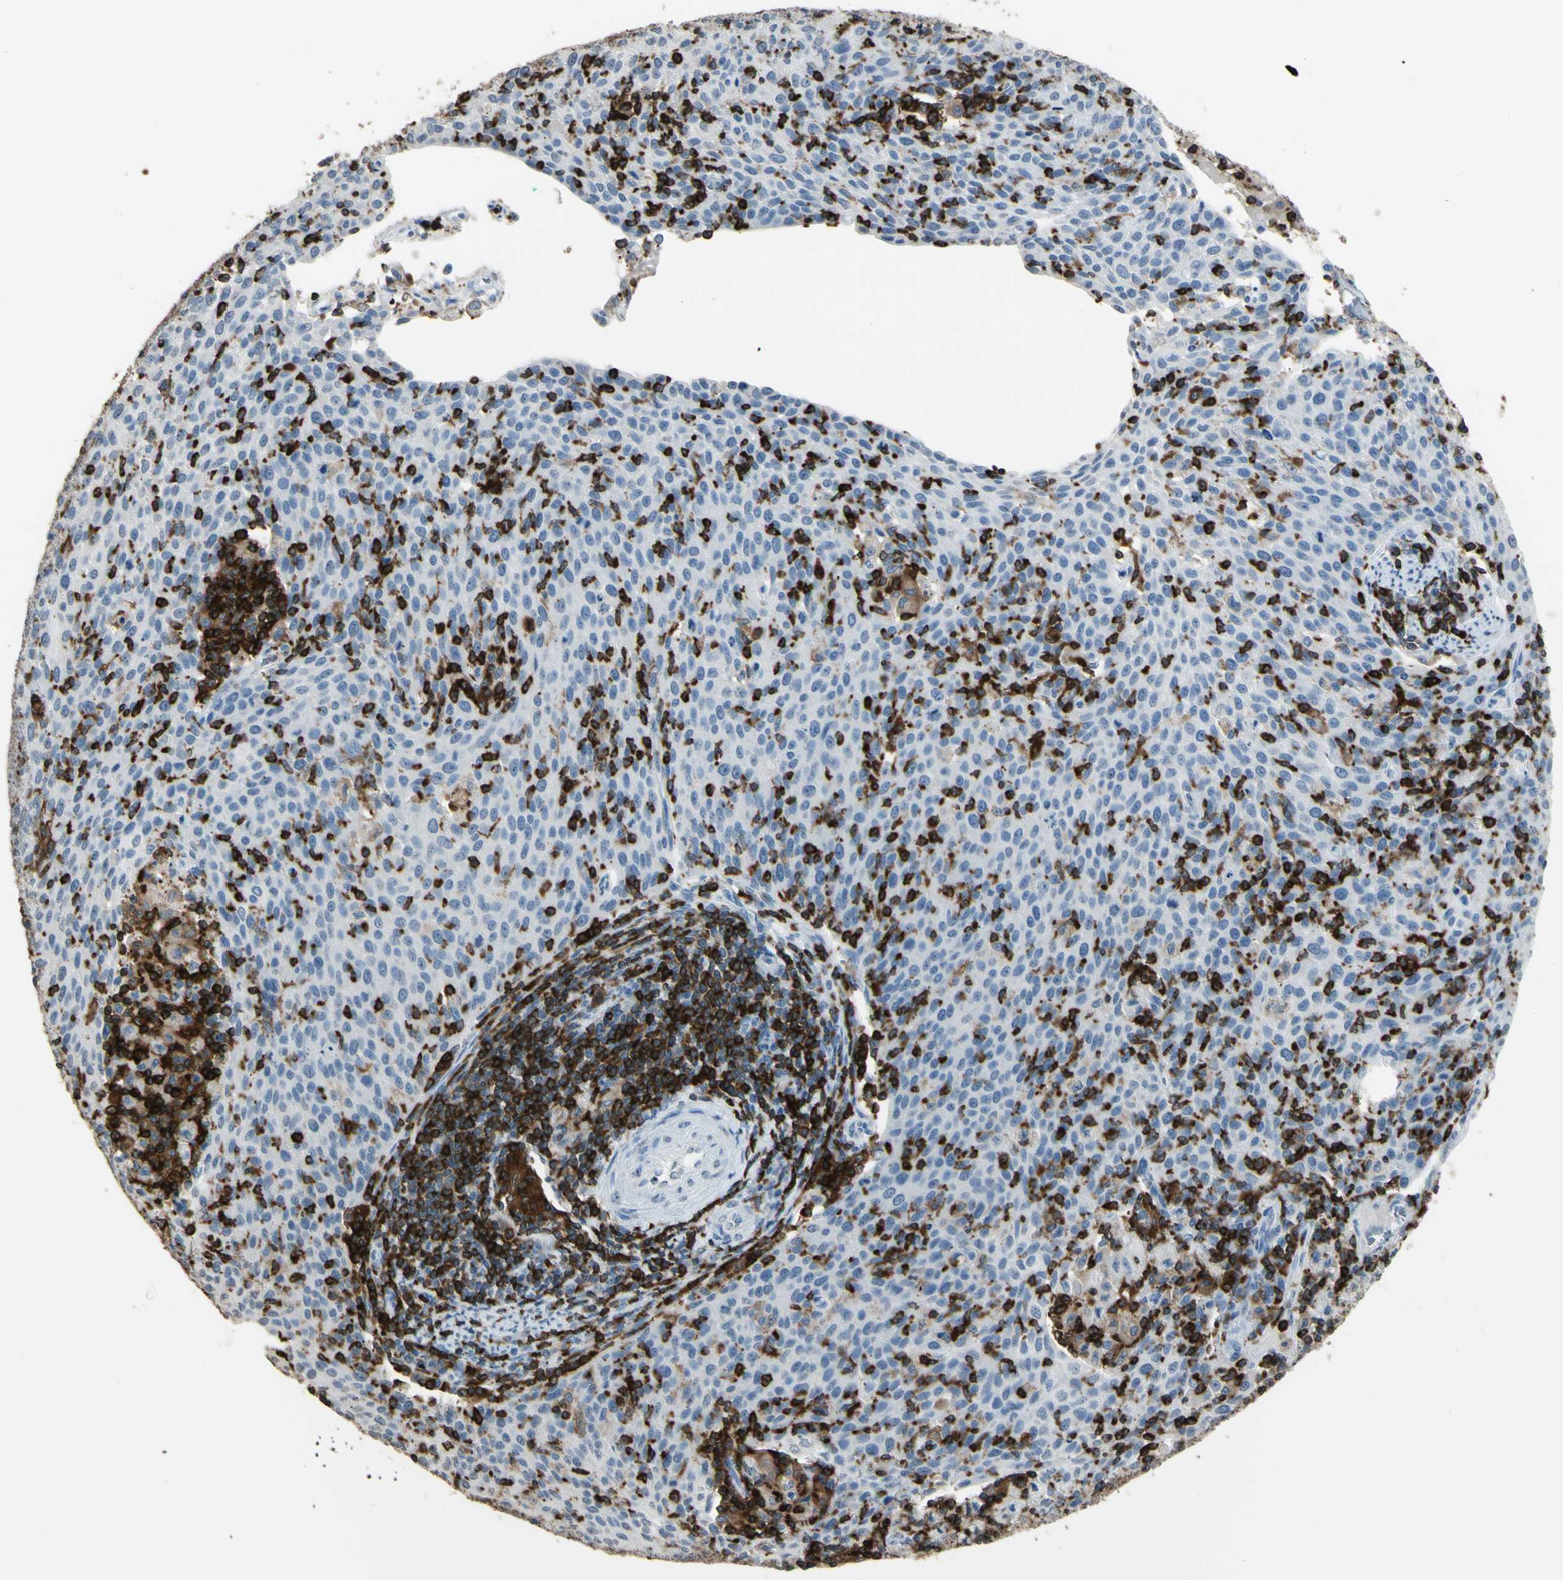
{"staining": {"intensity": "negative", "quantity": "none", "location": "none"}, "tissue": "cervical cancer", "cell_type": "Tumor cells", "image_type": "cancer", "snomed": [{"axis": "morphology", "description": "Squamous cell carcinoma, NOS"}, {"axis": "topography", "description": "Cervix"}], "caption": "The image demonstrates no staining of tumor cells in cervical cancer.", "gene": "PSTPIP1", "patient": {"sex": "female", "age": 38}}